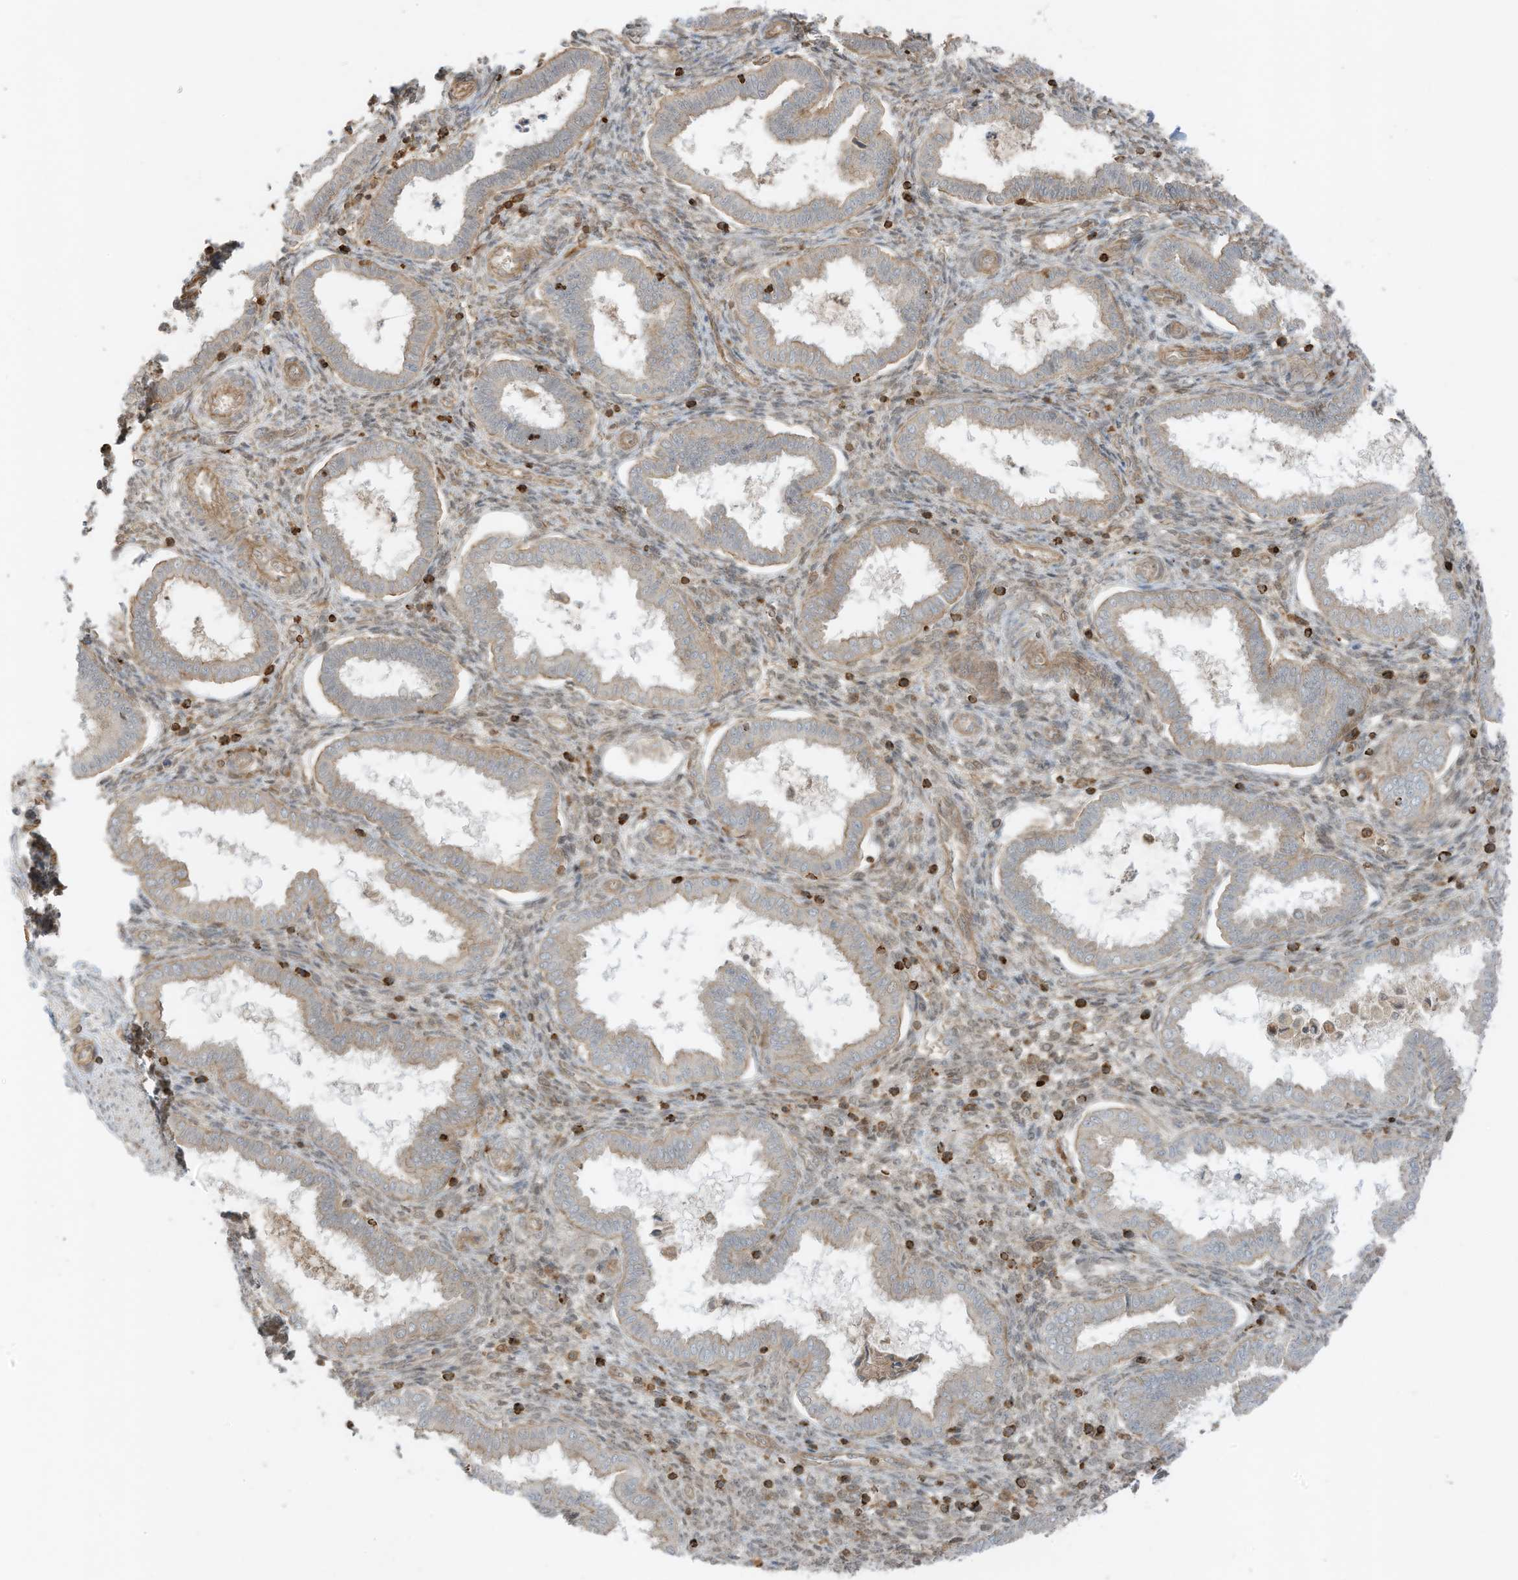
{"staining": {"intensity": "weak", "quantity": "<25%", "location": "cytoplasmic/membranous"}, "tissue": "endometrium", "cell_type": "Cells in endometrial stroma", "image_type": "normal", "snomed": [{"axis": "morphology", "description": "Normal tissue, NOS"}, {"axis": "topography", "description": "Endometrium"}], "caption": "Protein analysis of benign endometrium reveals no significant positivity in cells in endometrial stroma.", "gene": "SLC25A12", "patient": {"sex": "female", "age": 24}}